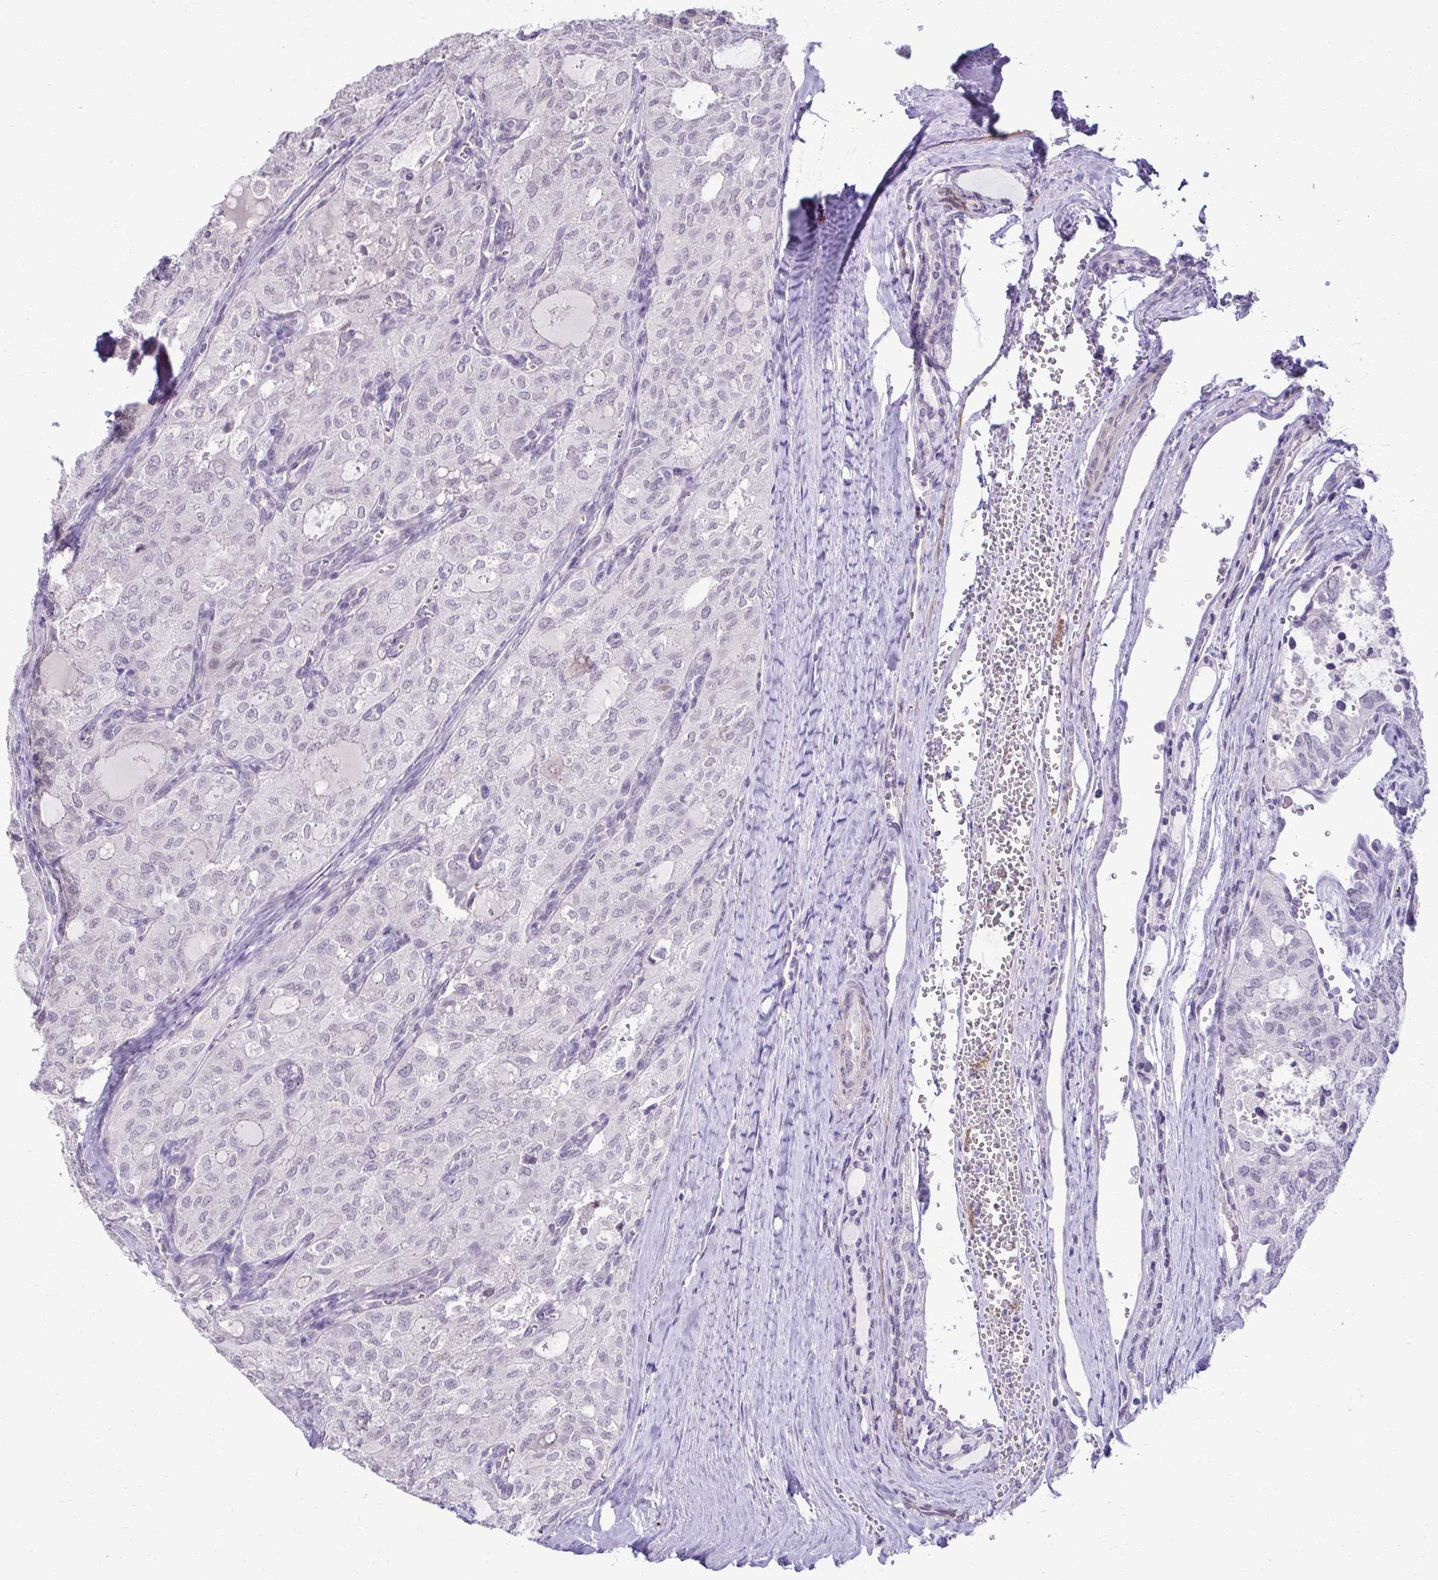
{"staining": {"intensity": "negative", "quantity": "none", "location": "none"}, "tissue": "thyroid cancer", "cell_type": "Tumor cells", "image_type": "cancer", "snomed": [{"axis": "morphology", "description": "Follicular adenoma carcinoma, NOS"}, {"axis": "topography", "description": "Thyroid gland"}], "caption": "This is an immunohistochemistry photomicrograph of thyroid cancer. There is no staining in tumor cells.", "gene": "SLC30A3", "patient": {"sex": "male", "age": 75}}